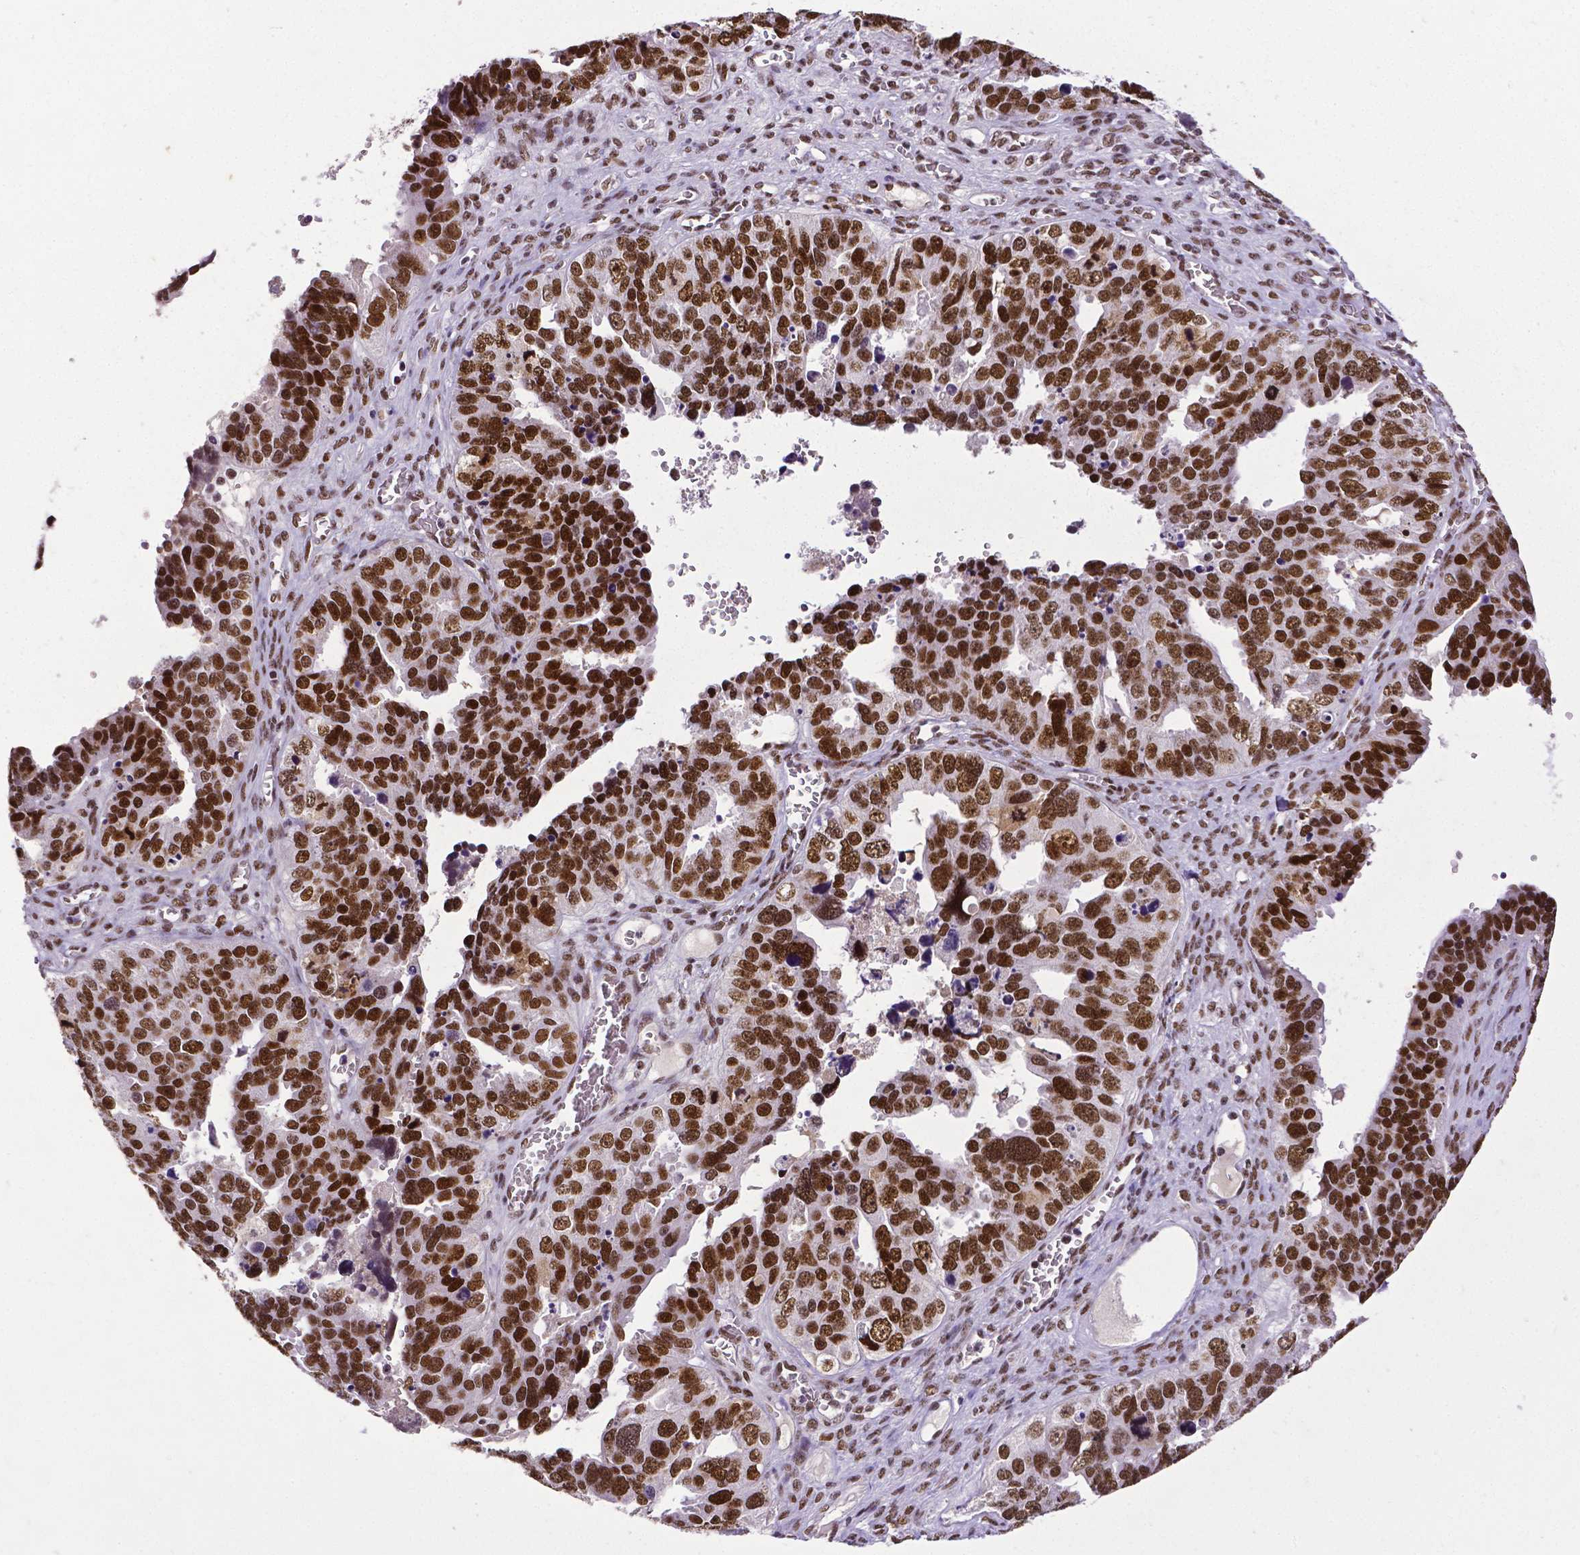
{"staining": {"intensity": "strong", "quantity": ">75%", "location": "nuclear"}, "tissue": "ovarian cancer", "cell_type": "Tumor cells", "image_type": "cancer", "snomed": [{"axis": "morphology", "description": "Cystadenocarcinoma, serous, NOS"}, {"axis": "topography", "description": "Ovary"}], "caption": "An image of human ovarian cancer stained for a protein demonstrates strong nuclear brown staining in tumor cells. Using DAB (brown) and hematoxylin (blue) stains, captured at high magnification using brightfield microscopy.", "gene": "REST", "patient": {"sex": "female", "age": 76}}